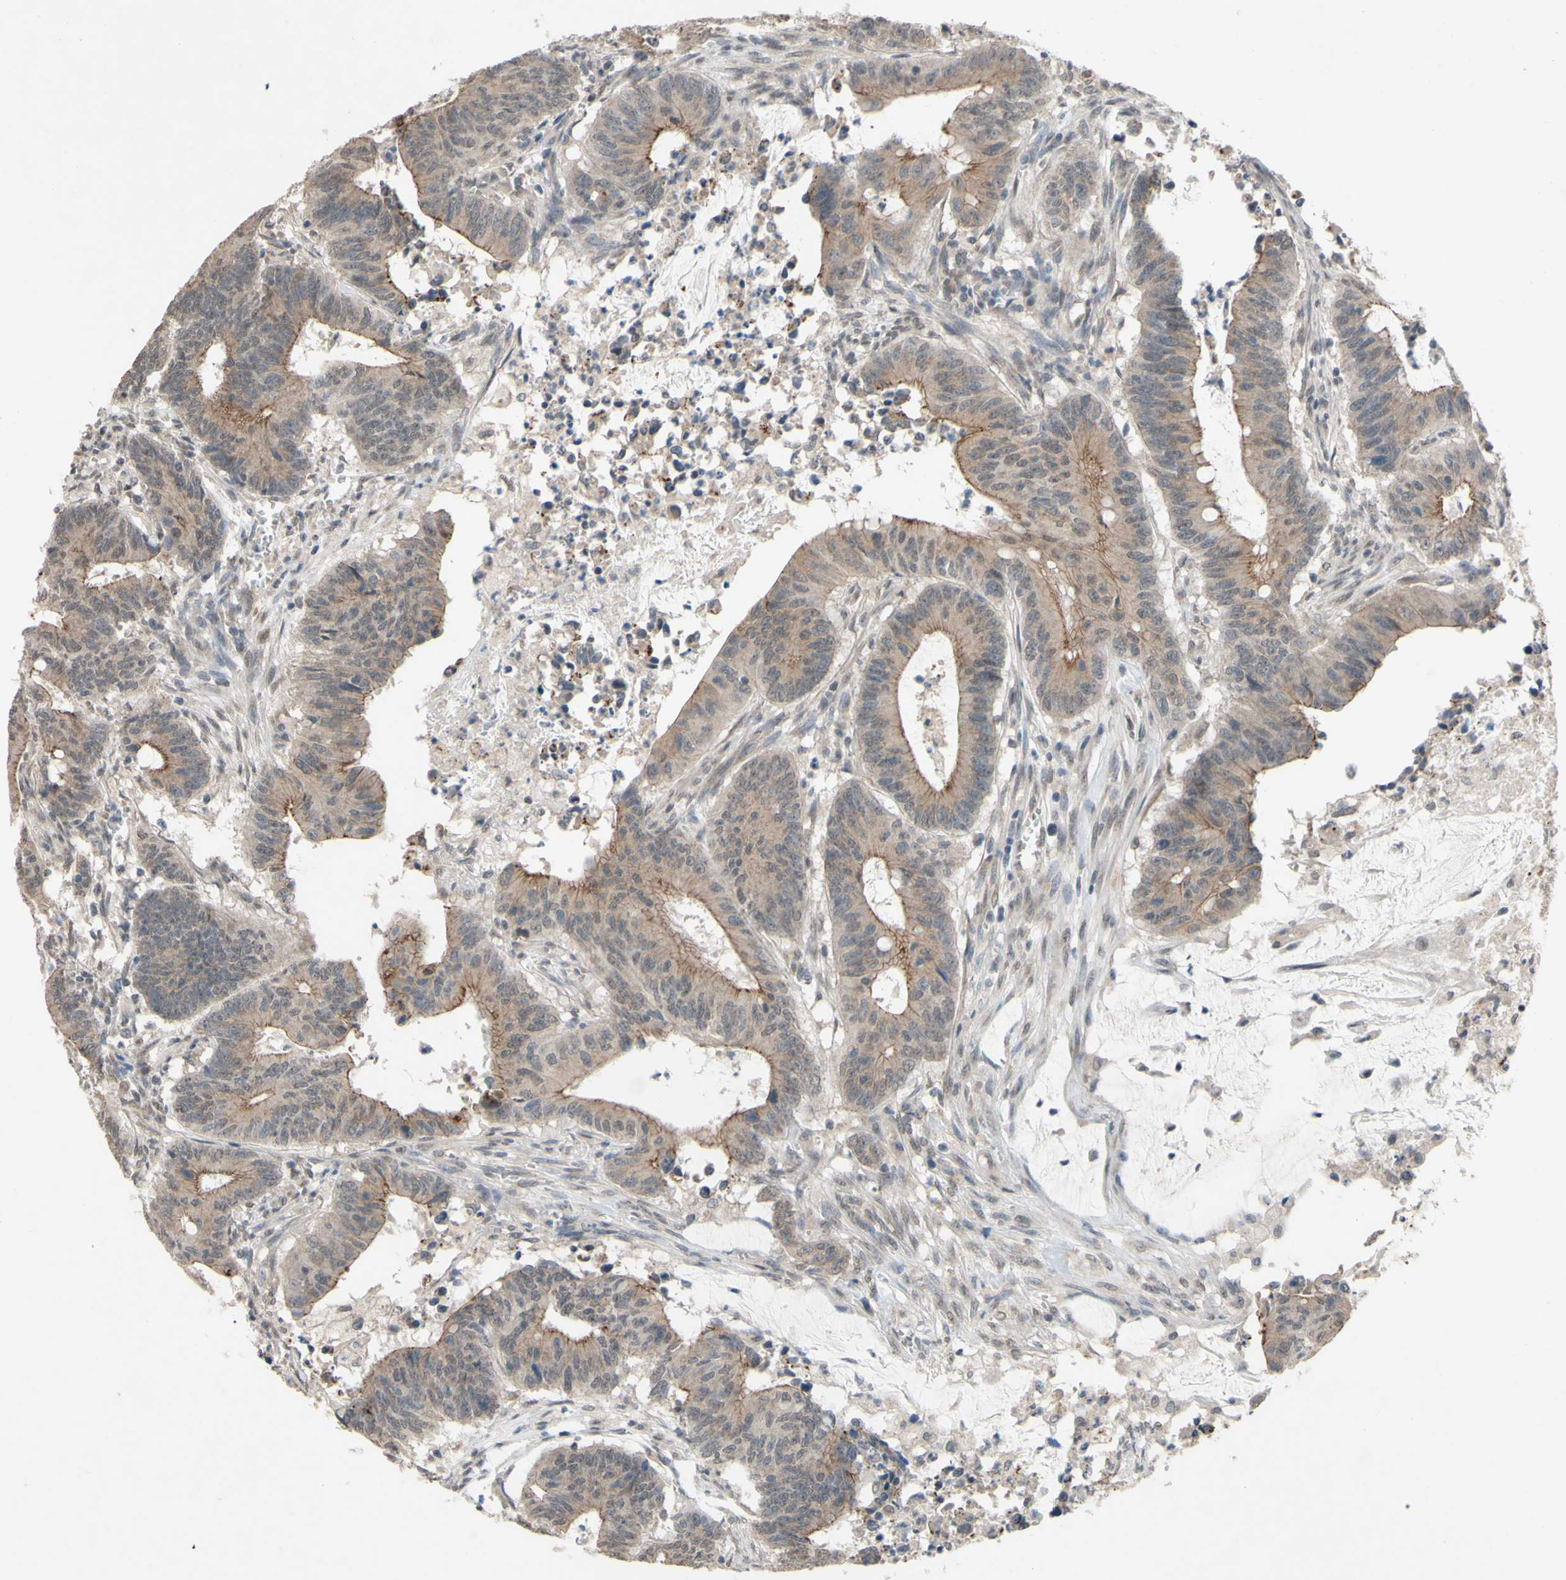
{"staining": {"intensity": "moderate", "quantity": ">75%", "location": "cytoplasmic/membranous"}, "tissue": "colorectal cancer", "cell_type": "Tumor cells", "image_type": "cancer", "snomed": [{"axis": "morphology", "description": "Adenocarcinoma, NOS"}, {"axis": "topography", "description": "Colon"}], "caption": "Human colorectal cancer stained with a brown dye demonstrates moderate cytoplasmic/membranous positive staining in approximately >75% of tumor cells.", "gene": "CDCP1", "patient": {"sex": "male", "age": 45}}